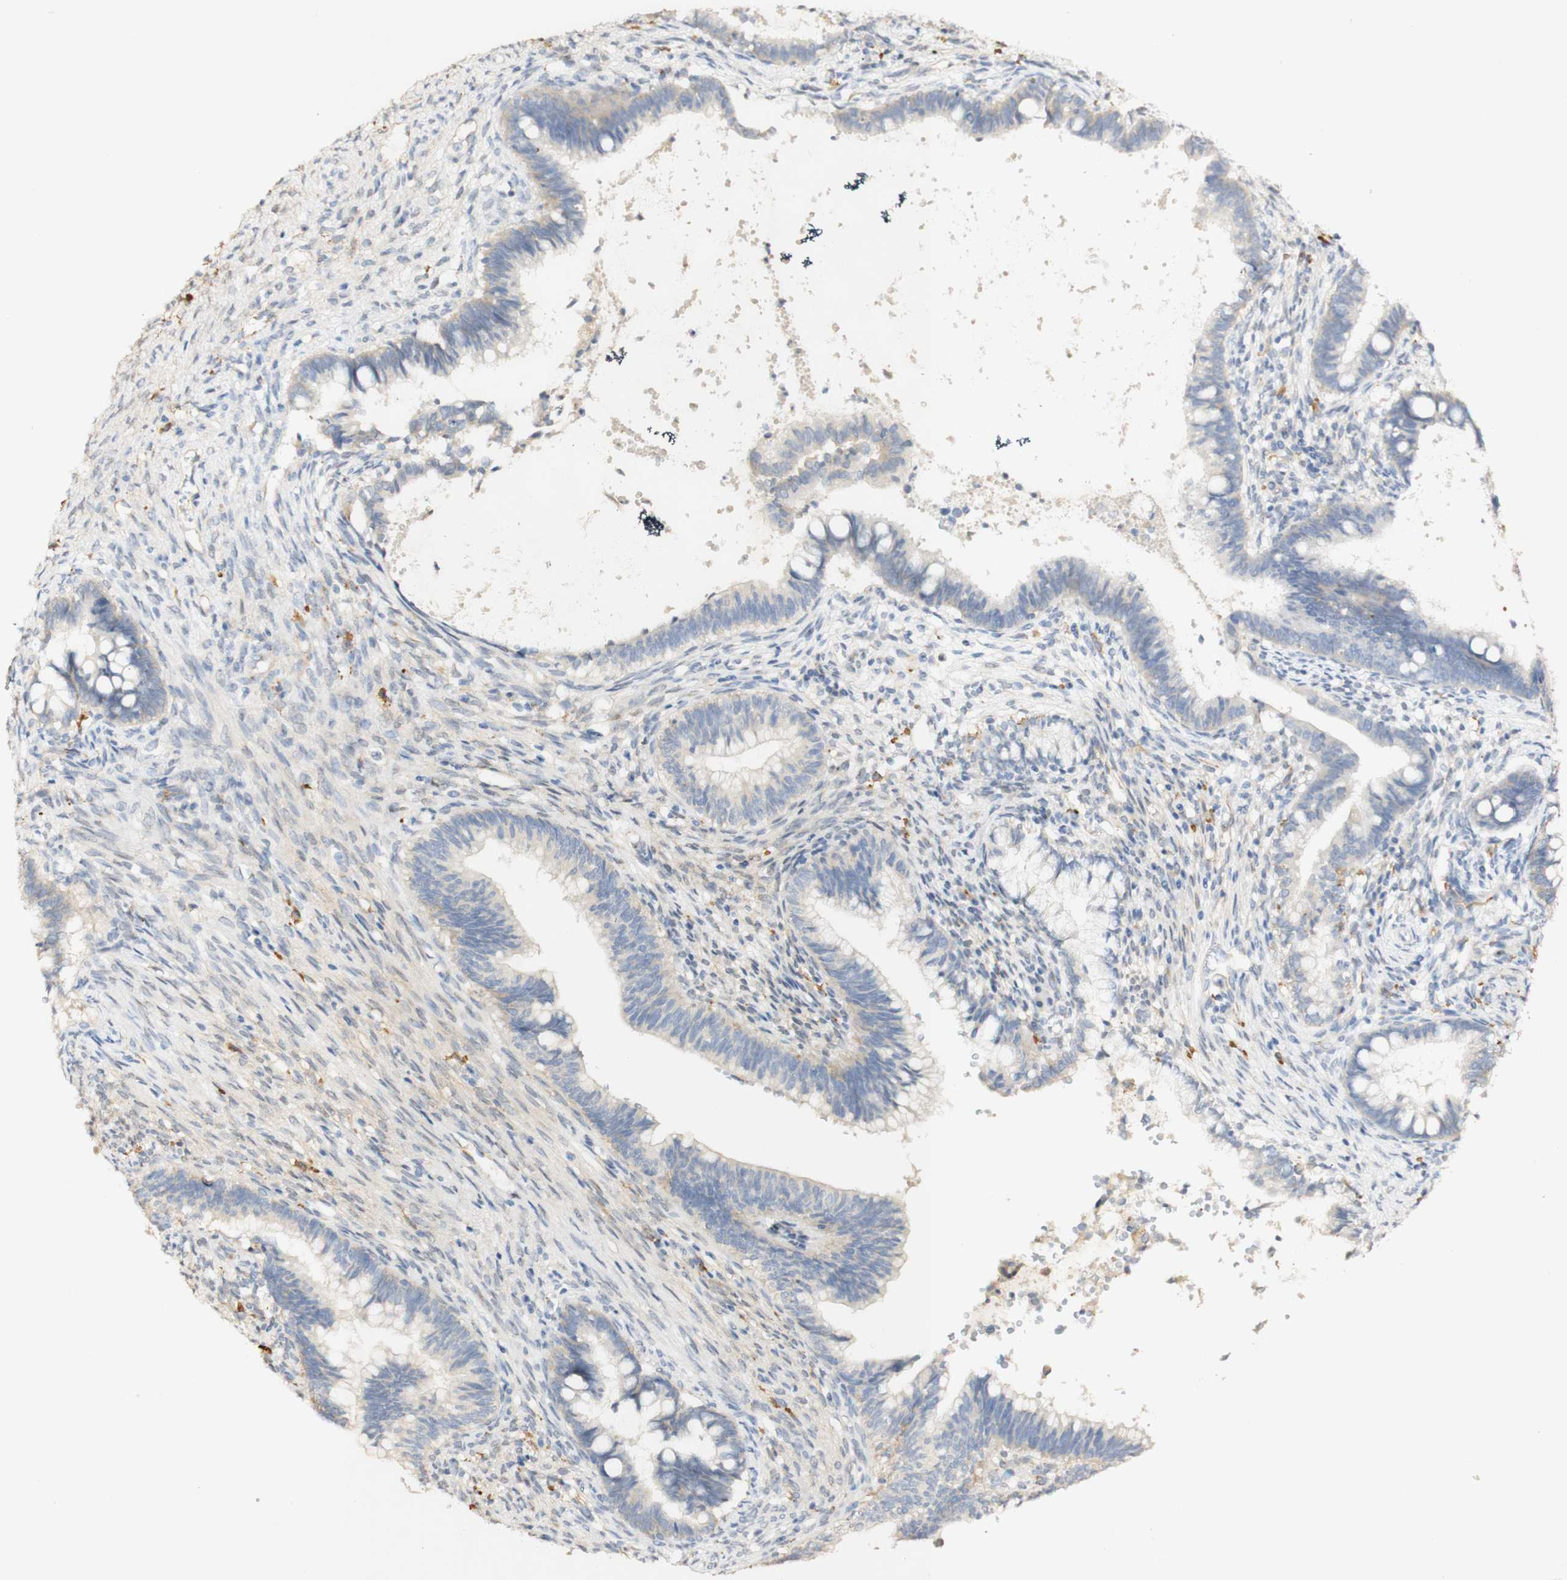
{"staining": {"intensity": "weak", "quantity": "<25%", "location": "cytoplasmic/membranous"}, "tissue": "cervical cancer", "cell_type": "Tumor cells", "image_type": "cancer", "snomed": [{"axis": "morphology", "description": "Adenocarcinoma, NOS"}, {"axis": "topography", "description": "Cervix"}], "caption": "IHC of human cervical adenocarcinoma reveals no expression in tumor cells.", "gene": "FCGRT", "patient": {"sex": "female", "age": 44}}